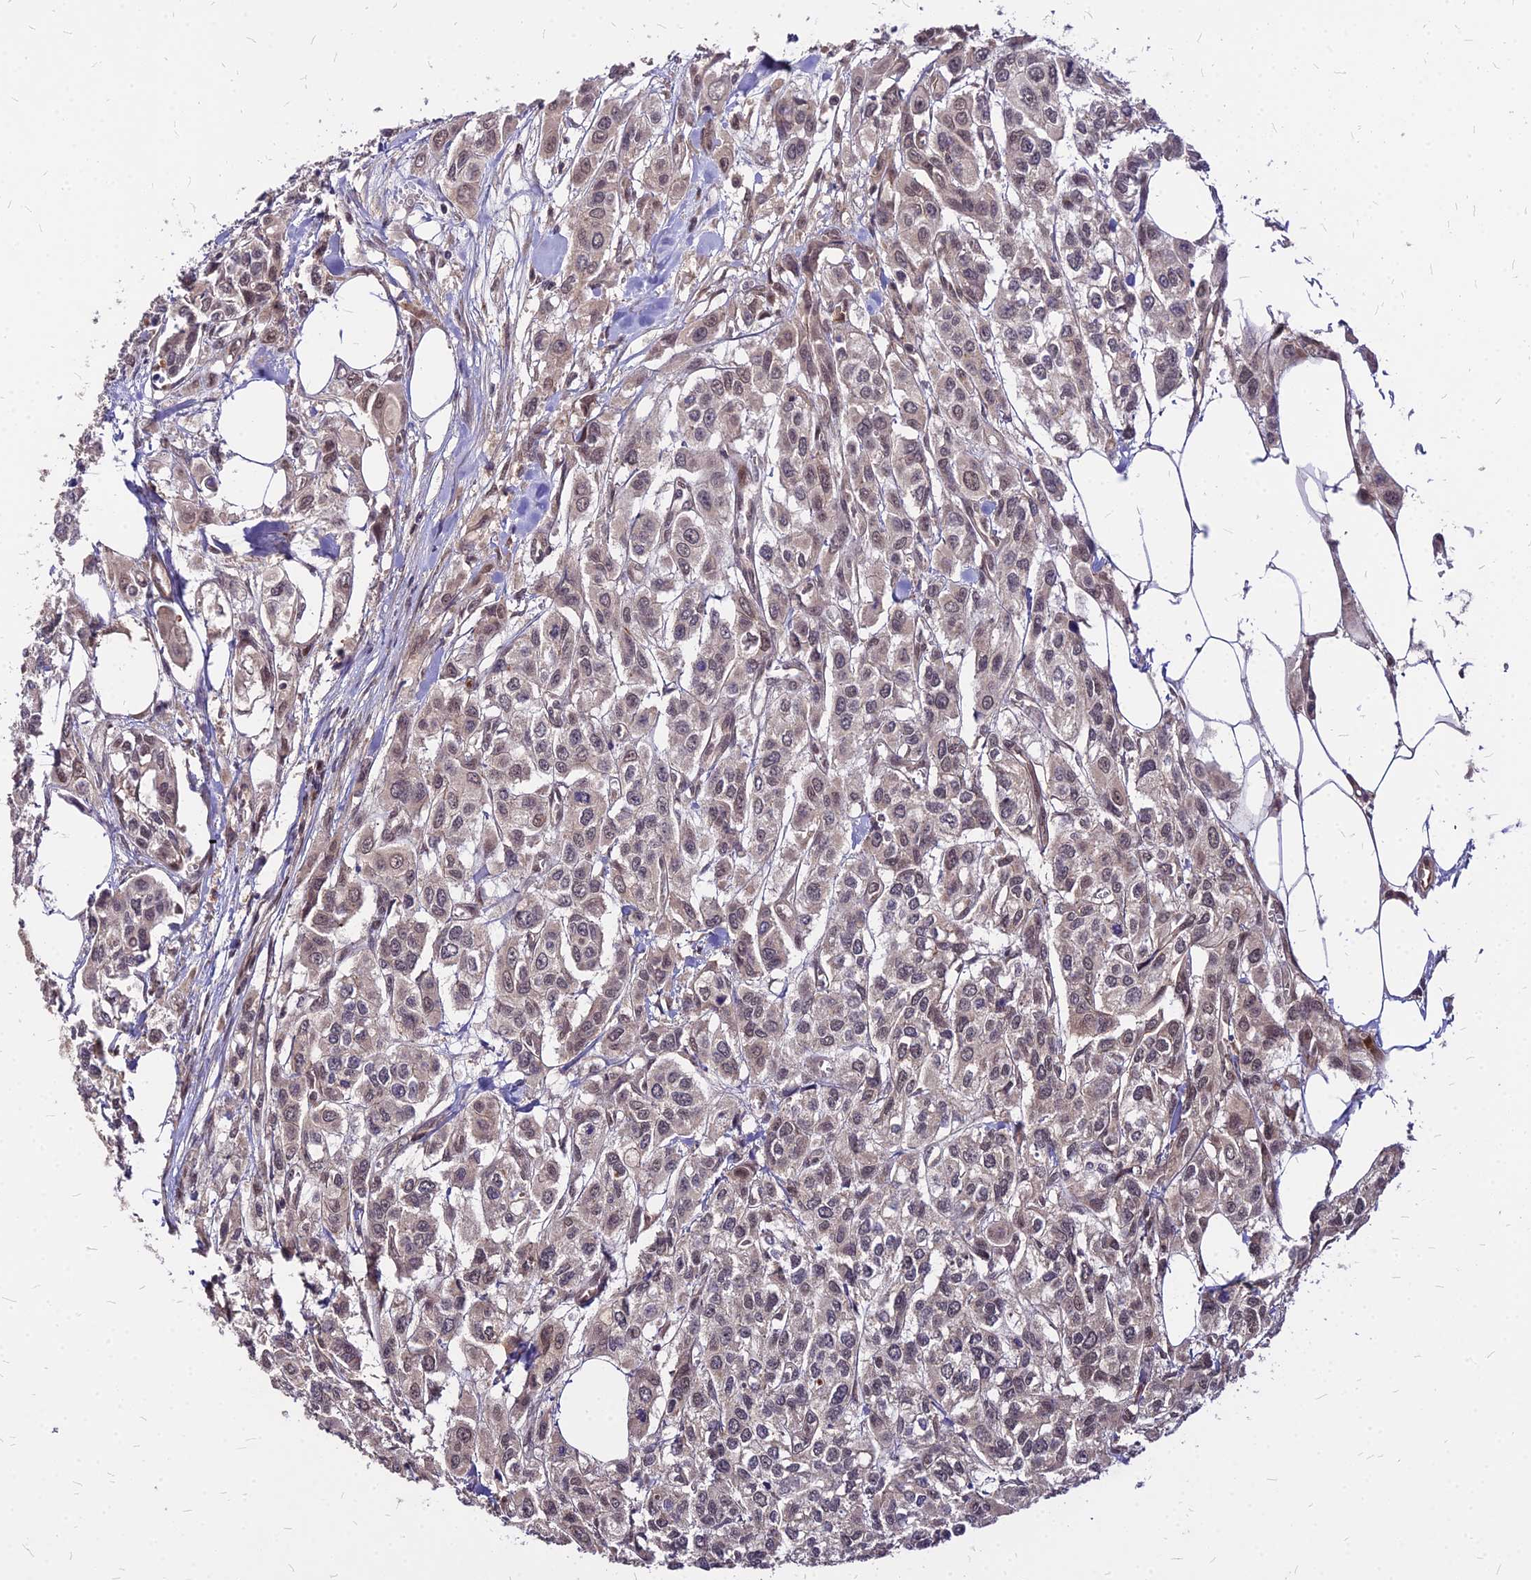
{"staining": {"intensity": "weak", "quantity": "25%-75%", "location": "nuclear"}, "tissue": "urothelial cancer", "cell_type": "Tumor cells", "image_type": "cancer", "snomed": [{"axis": "morphology", "description": "Urothelial carcinoma, High grade"}, {"axis": "topography", "description": "Urinary bladder"}], "caption": "There is low levels of weak nuclear positivity in tumor cells of urothelial carcinoma (high-grade), as demonstrated by immunohistochemical staining (brown color).", "gene": "APBA3", "patient": {"sex": "male", "age": 67}}